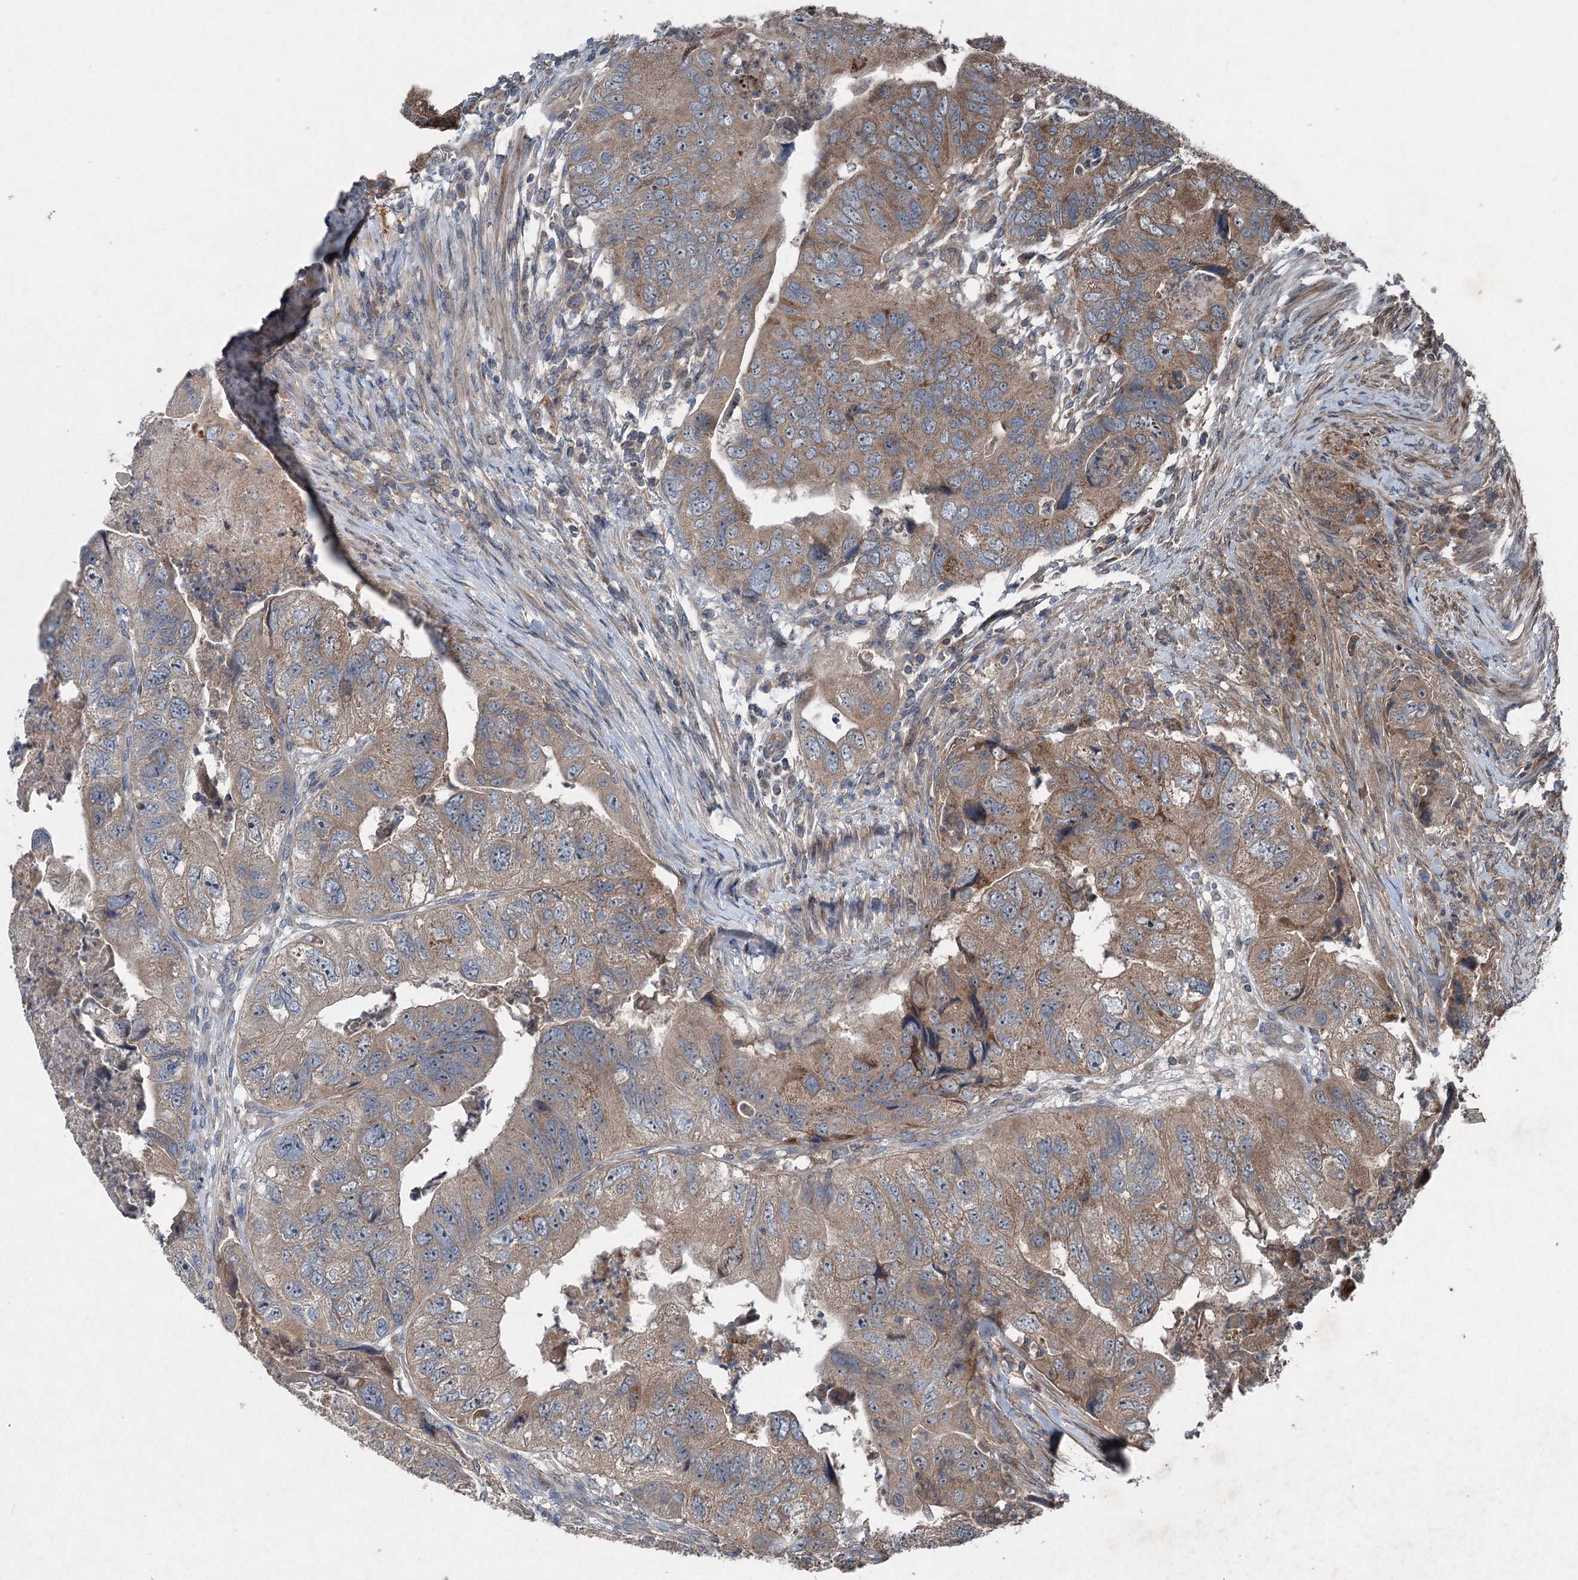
{"staining": {"intensity": "moderate", "quantity": "25%-75%", "location": "cytoplasmic/membranous"}, "tissue": "colorectal cancer", "cell_type": "Tumor cells", "image_type": "cancer", "snomed": [{"axis": "morphology", "description": "Adenocarcinoma, NOS"}, {"axis": "topography", "description": "Rectum"}], "caption": "Immunohistochemistry (DAB (3,3'-diaminobenzidine)) staining of colorectal cancer (adenocarcinoma) shows moderate cytoplasmic/membranous protein positivity in approximately 25%-75% of tumor cells.", "gene": "ALAS1", "patient": {"sex": "male", "age": 63}}